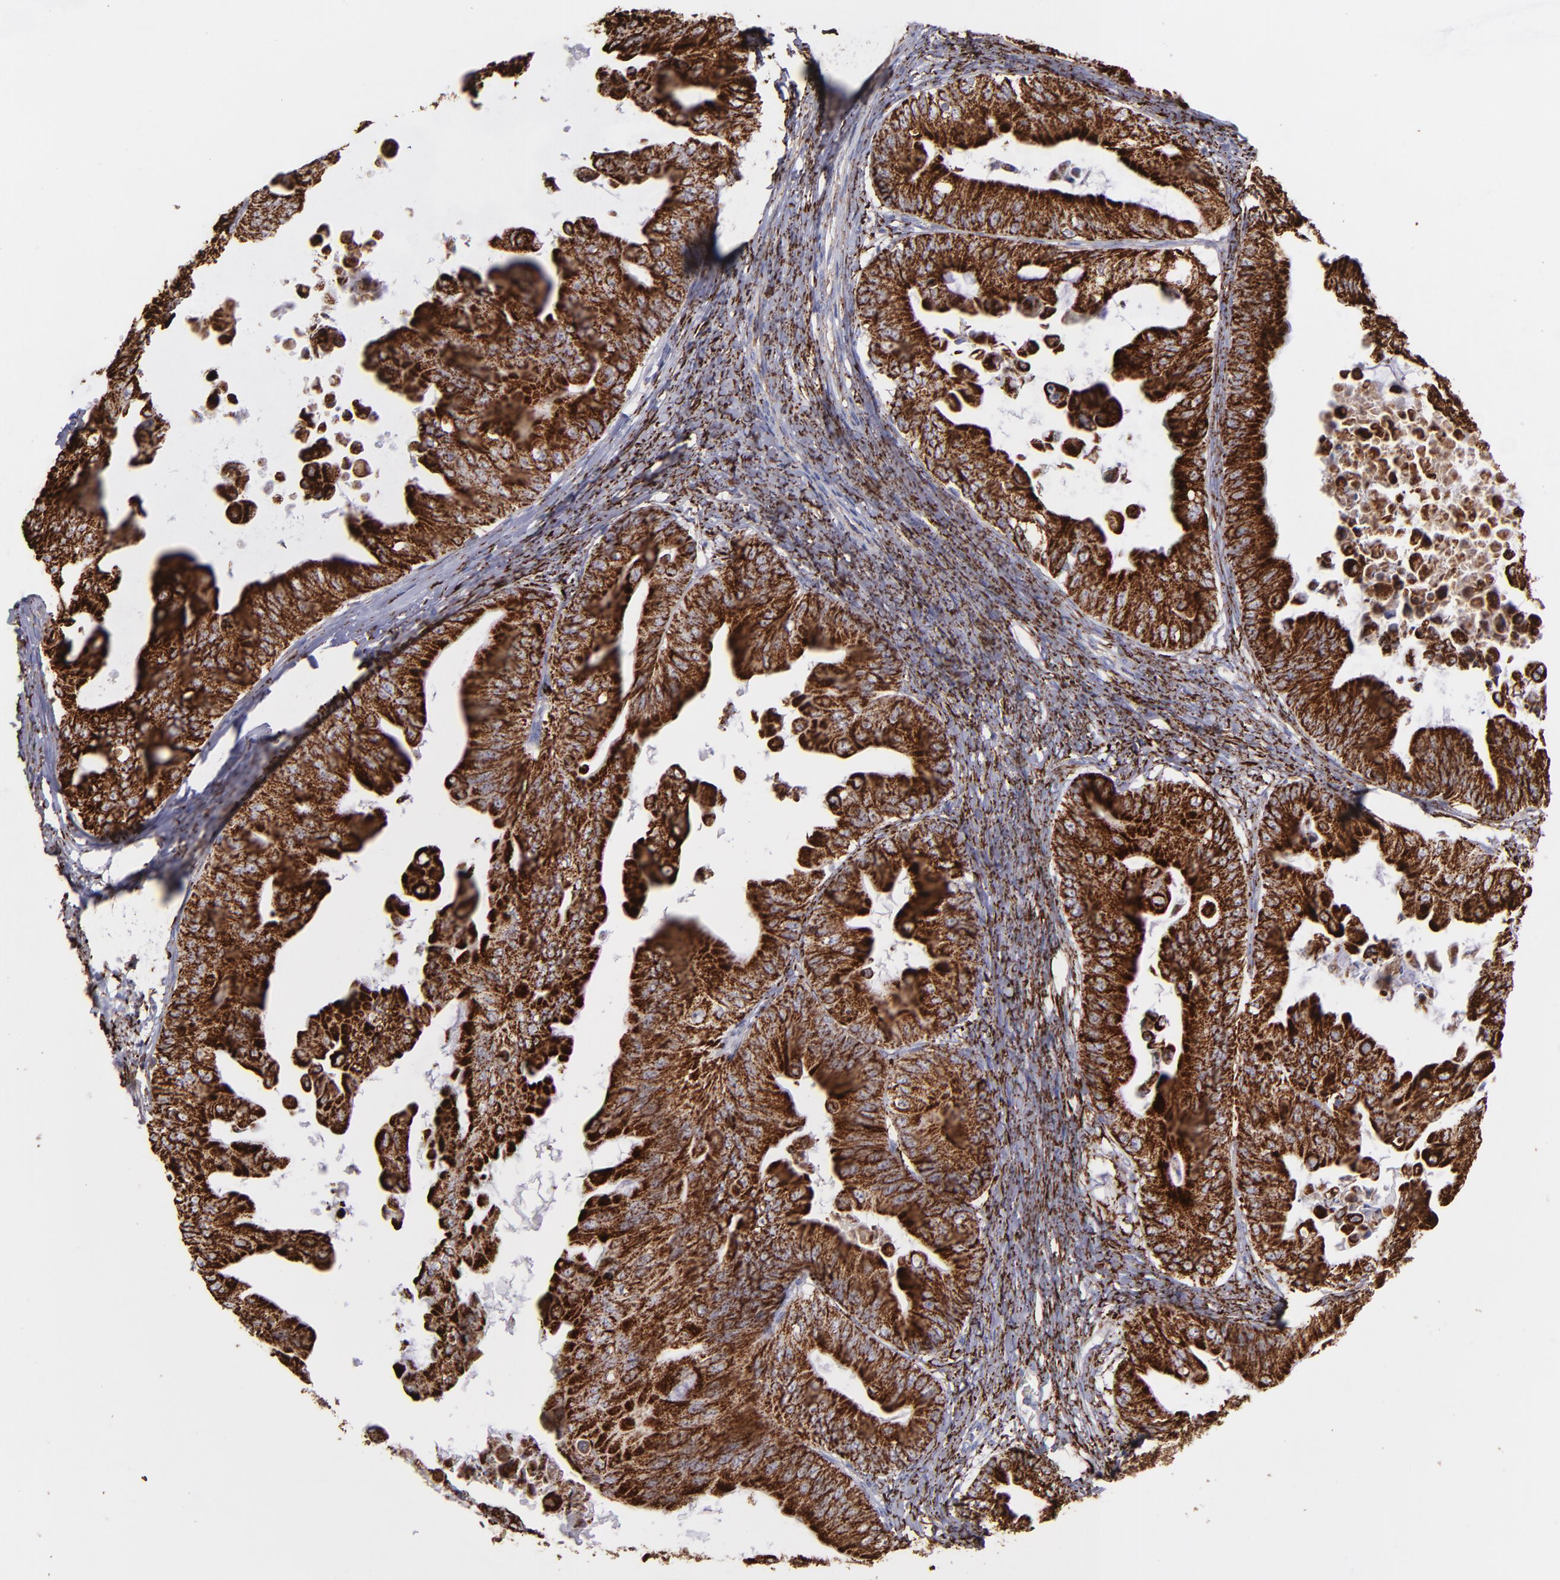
{"staining": {"intensity": "strong", "quantity": ">75%", "location": "cytoplasmic/membranous"}, "tissue": "ovarian cancer", "cell_type": "Tumor cells", "image_type": "cancer", "snomed": [{"axis": "morphology", "description": "Cystadenocarcinoma, mucinous, NOS"}, {"axis": "topography", "description": "Ovary"}], "caption": "This histopathology image displays ovarian cancer stained with immunohistochemistry (IHC) to label a protein in brown. The cytoplasmic/membranous of tumor cells show strong positivity for the protein. Nuclei are counter-stained blue.", "gene": "MAOB", "patient": {"sex": "female", "age": 37}}